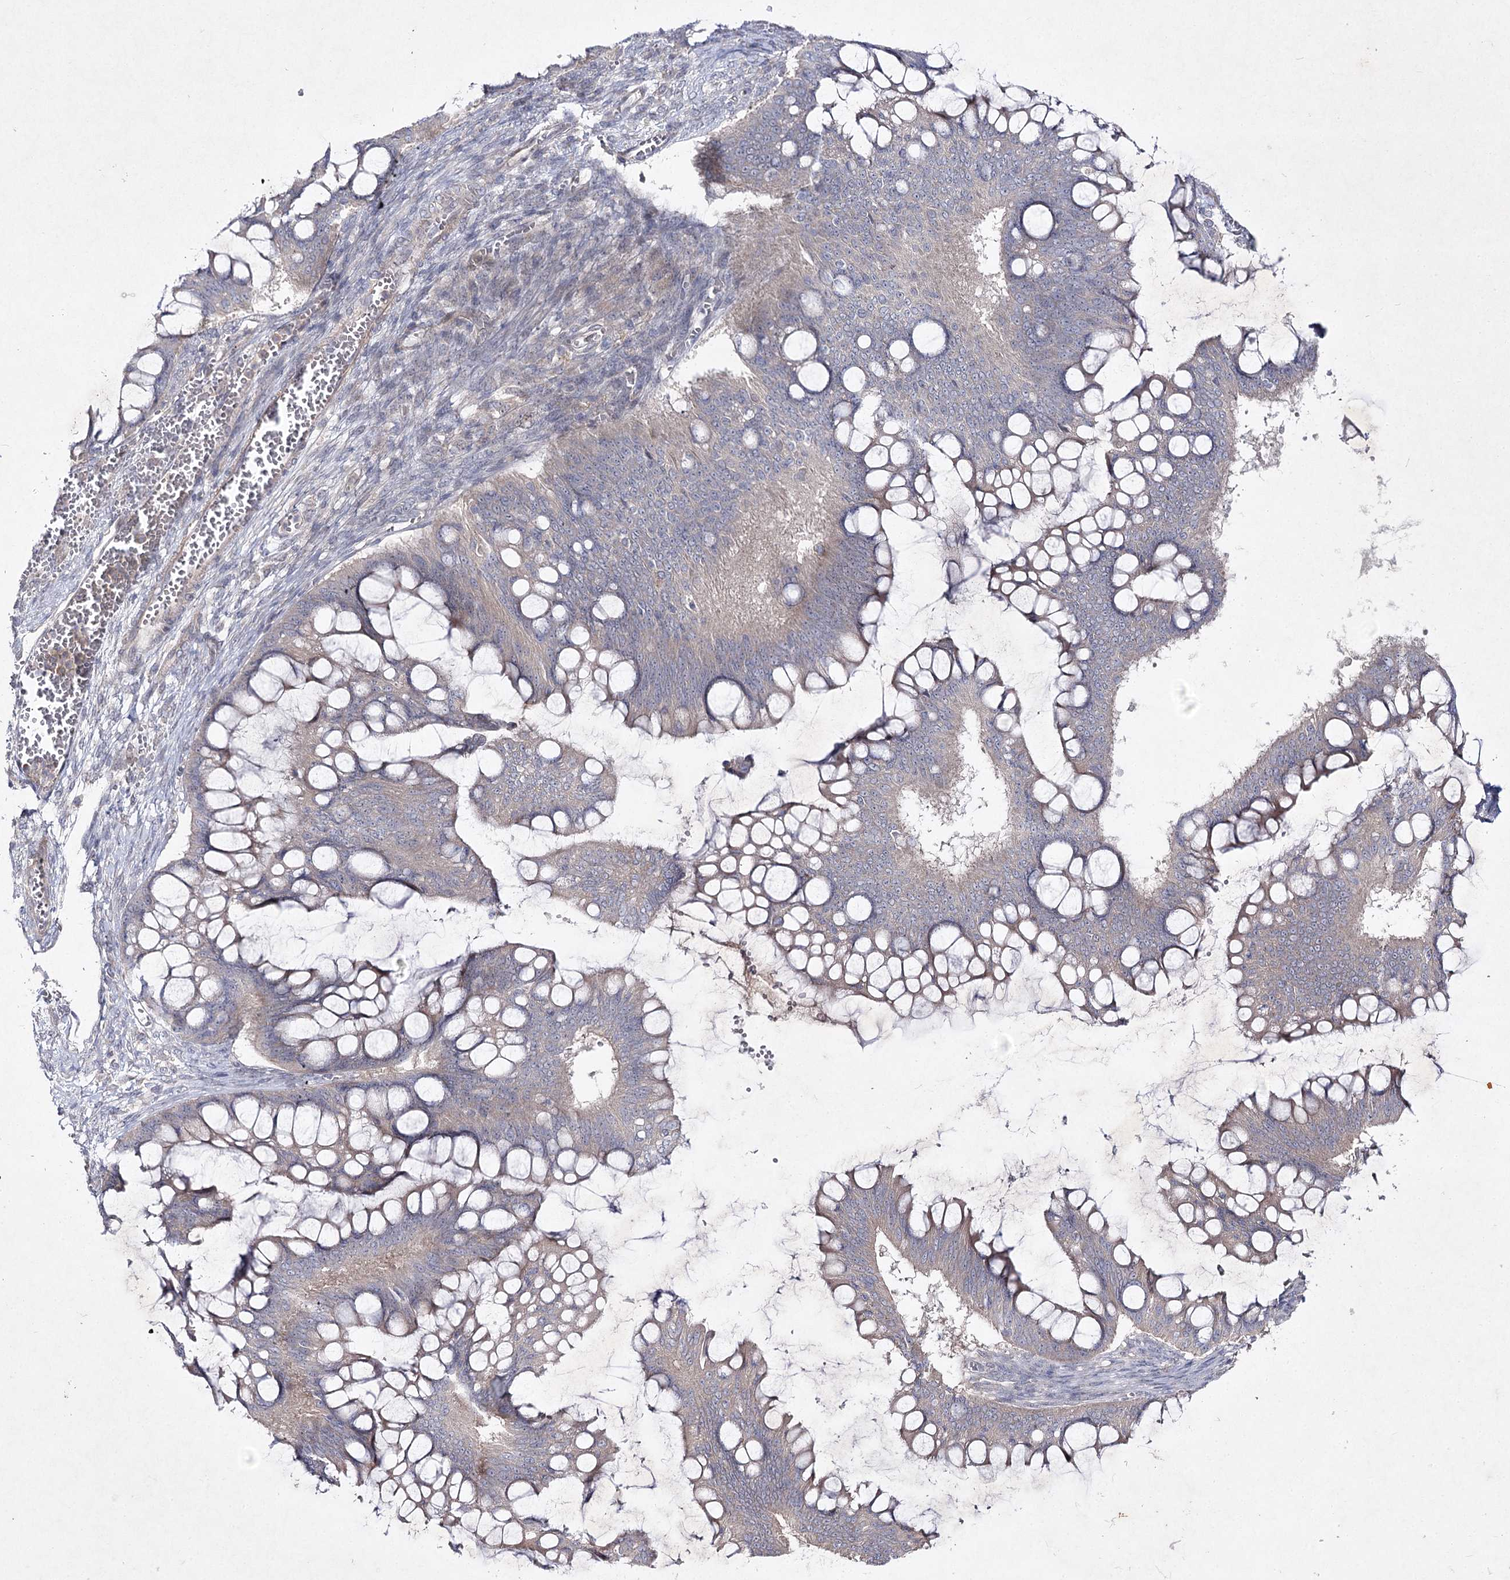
{"staining": {"intensity": "weak", "quantity": "25%-75%", "location": "cytoplasmic/membranous"}, "tissue": "ovarian cancer", "cell_type": "Tumor cells", "image_type": "cancer", "snomed": [{"axis": "morphology", "description": "Cystadenocarcinoma, mucinous, NOS"}, {"axis": "topography", "description": "Ovary"}], "caption": "Immunohistochemical staining of ovarian cancer (mucinous cystadenocarcinoma) demonstrates low levels of weak cytoplasmic/membranous staining in about 25%-75% of tumor cells.", "gene": "CIB2", "patient": {"sex": "female", "age": 73}}